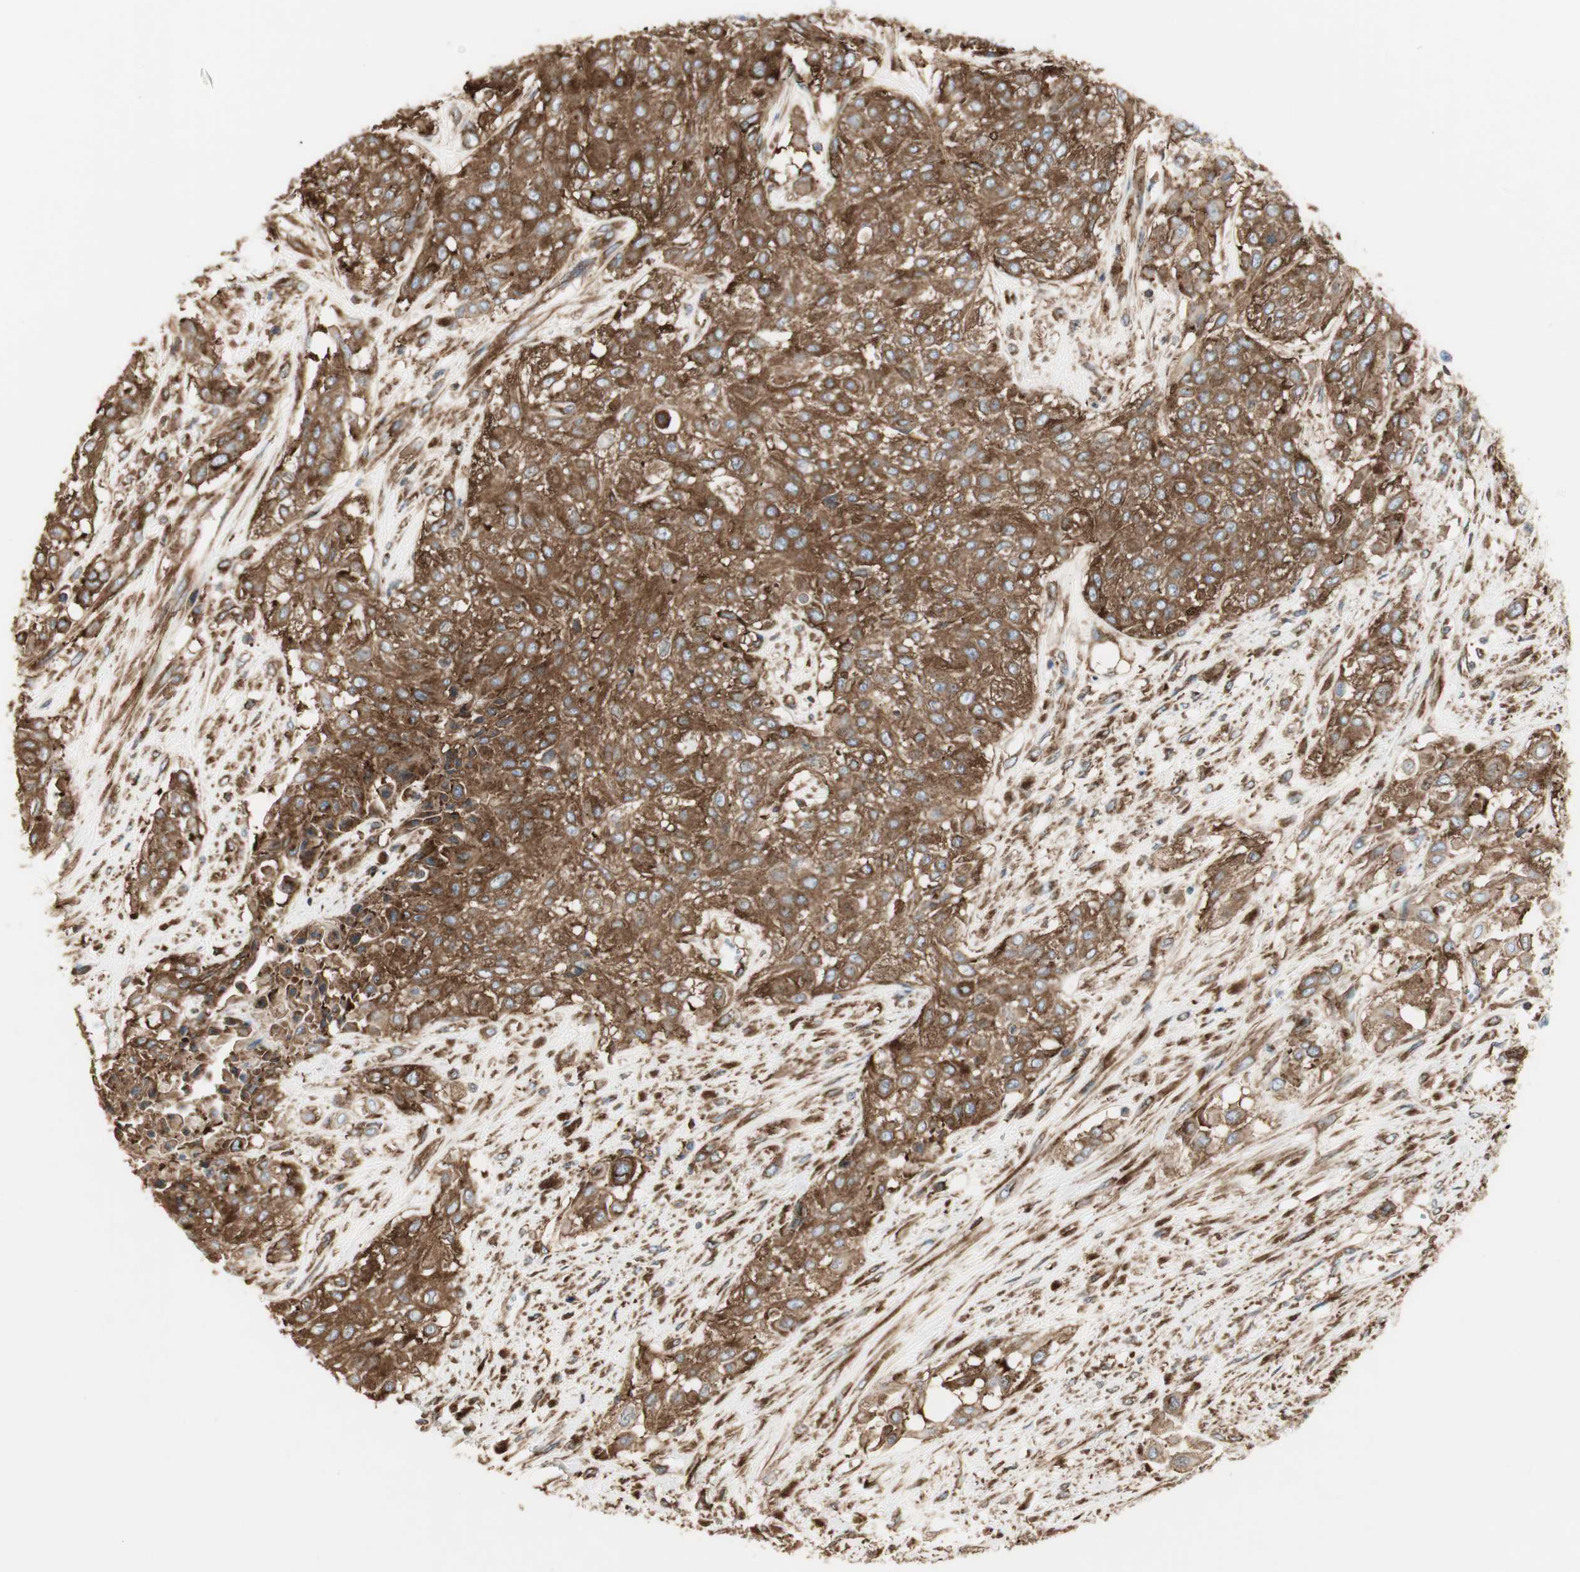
{"staining": {"intensity": "strong", "quantity": ">75%", "location": "cytoplasmic/membranous"}, "tissue": "urothelial cancer", "cell_type": "Tumor cells", "image_type": "cancer", "snomed": [{"axis": "morphology", "description": "Urothelial carcinoma, High grade"}, {"axis": "topography", "description": "Urinary bladder"}], "caption": "Immunohistochemical staining of urothelial carcinoma (high-grade) demonstrates strong cytoplasmic/membranous protein positivity in approximately >75% of tumor cells.", "gene": "H6PD", "patient": {"sex": "male", "age": 57}}